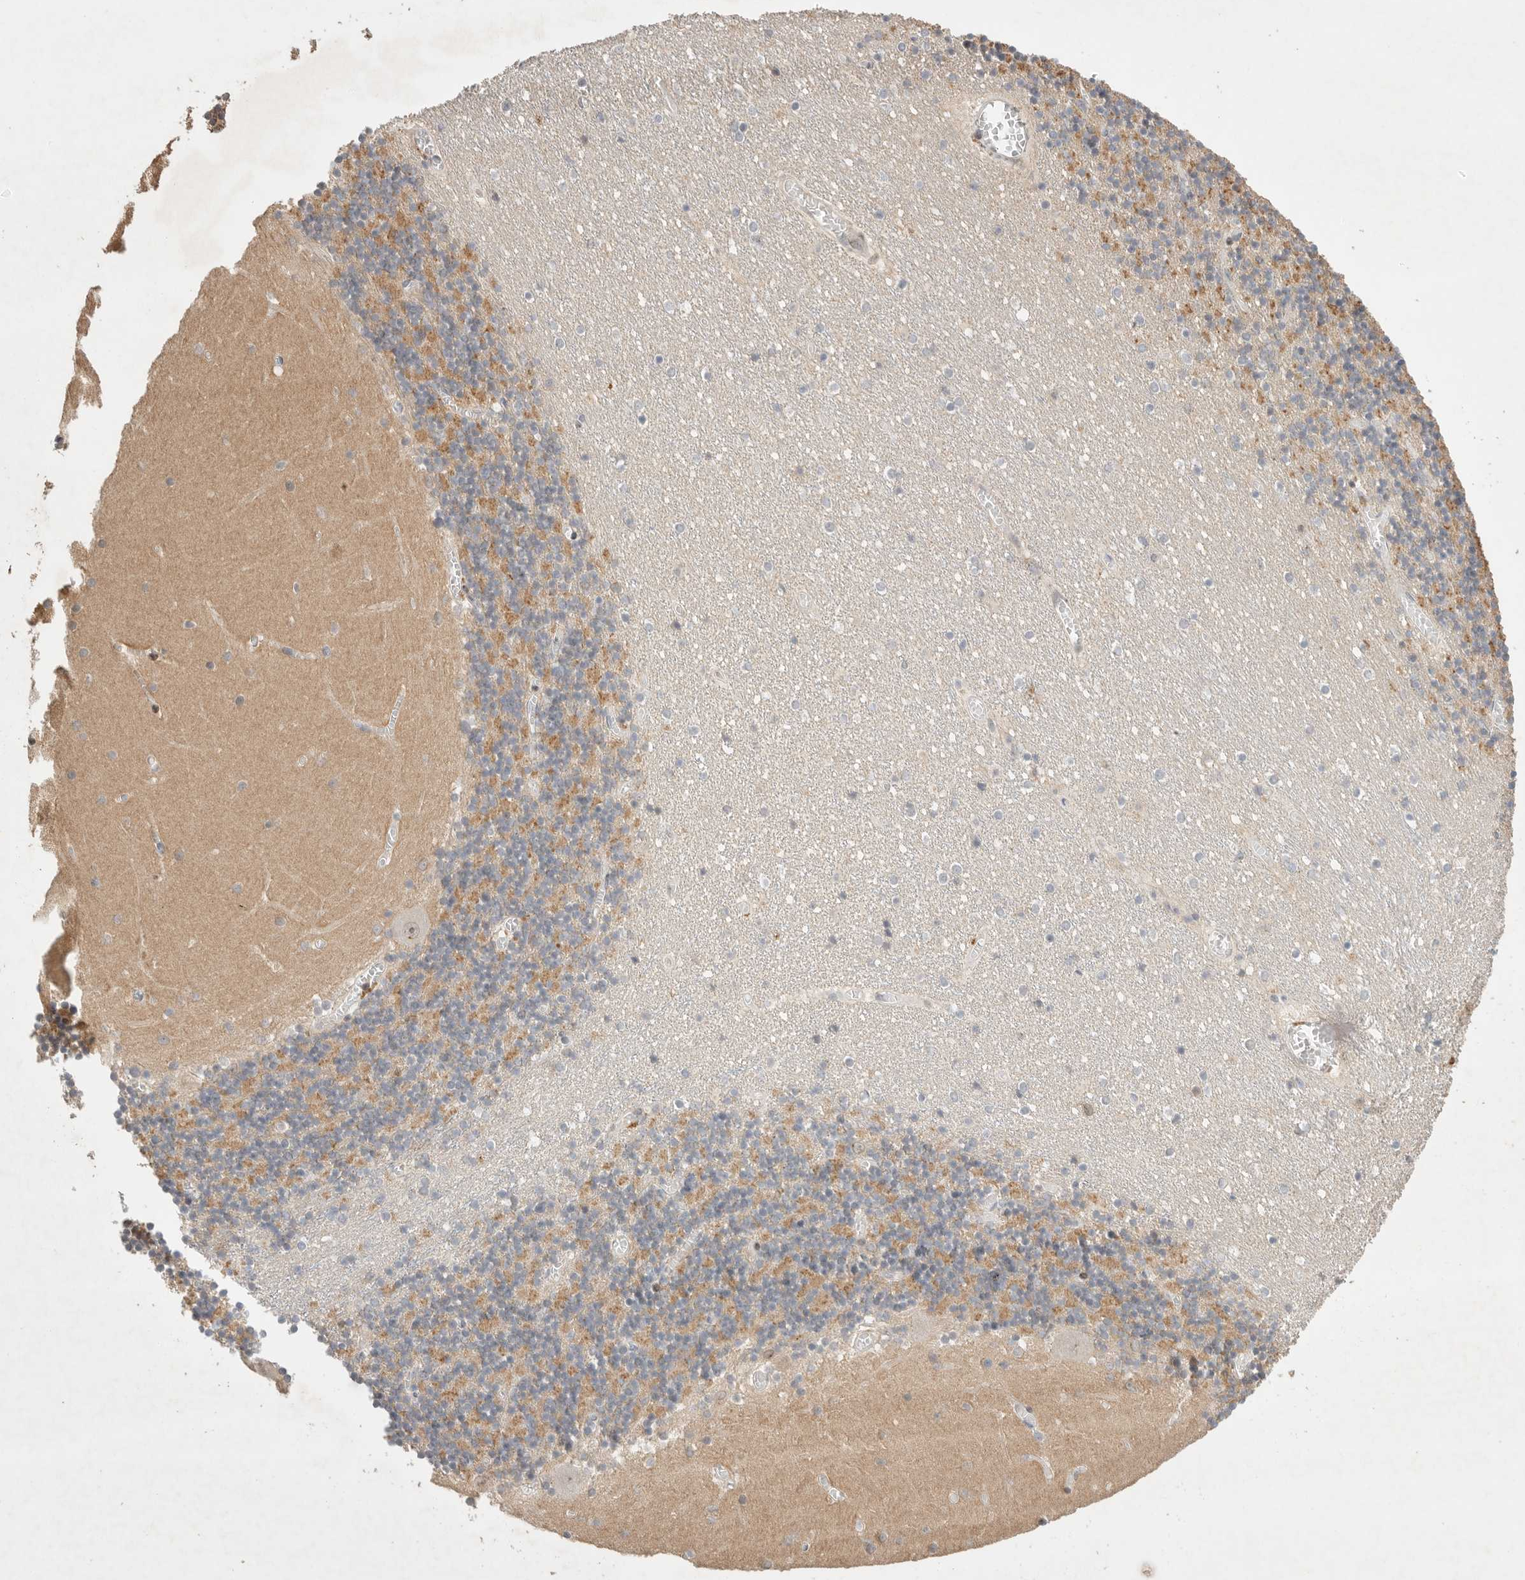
{"staining": {"intensity": "moderate", "quantity": ">75%", "location": "cytoplasmic/membranous"}, "tissue": "cerebellum", "cell_type": "Cells in granular layer", "image_type": "normal", "snomed": [{"axis": "morphology", "description": "Normal tissue, NOS"}, {"axis": "topography", "description": "Cerebellum"}], "caption": "Immunohistochemistry (IHC) image of normal cerebellum: human cerebellum stained using immunohistochemistry (IHC) demonstrates medium levels of moderate protein expression localized specifically in the cytoplasmic/membranous of cells in granular layer, appearing as a cytoplasmic/membranous brown color.", "gene": "LEMD3", "patient": {"sex": "female", "age": 28}}